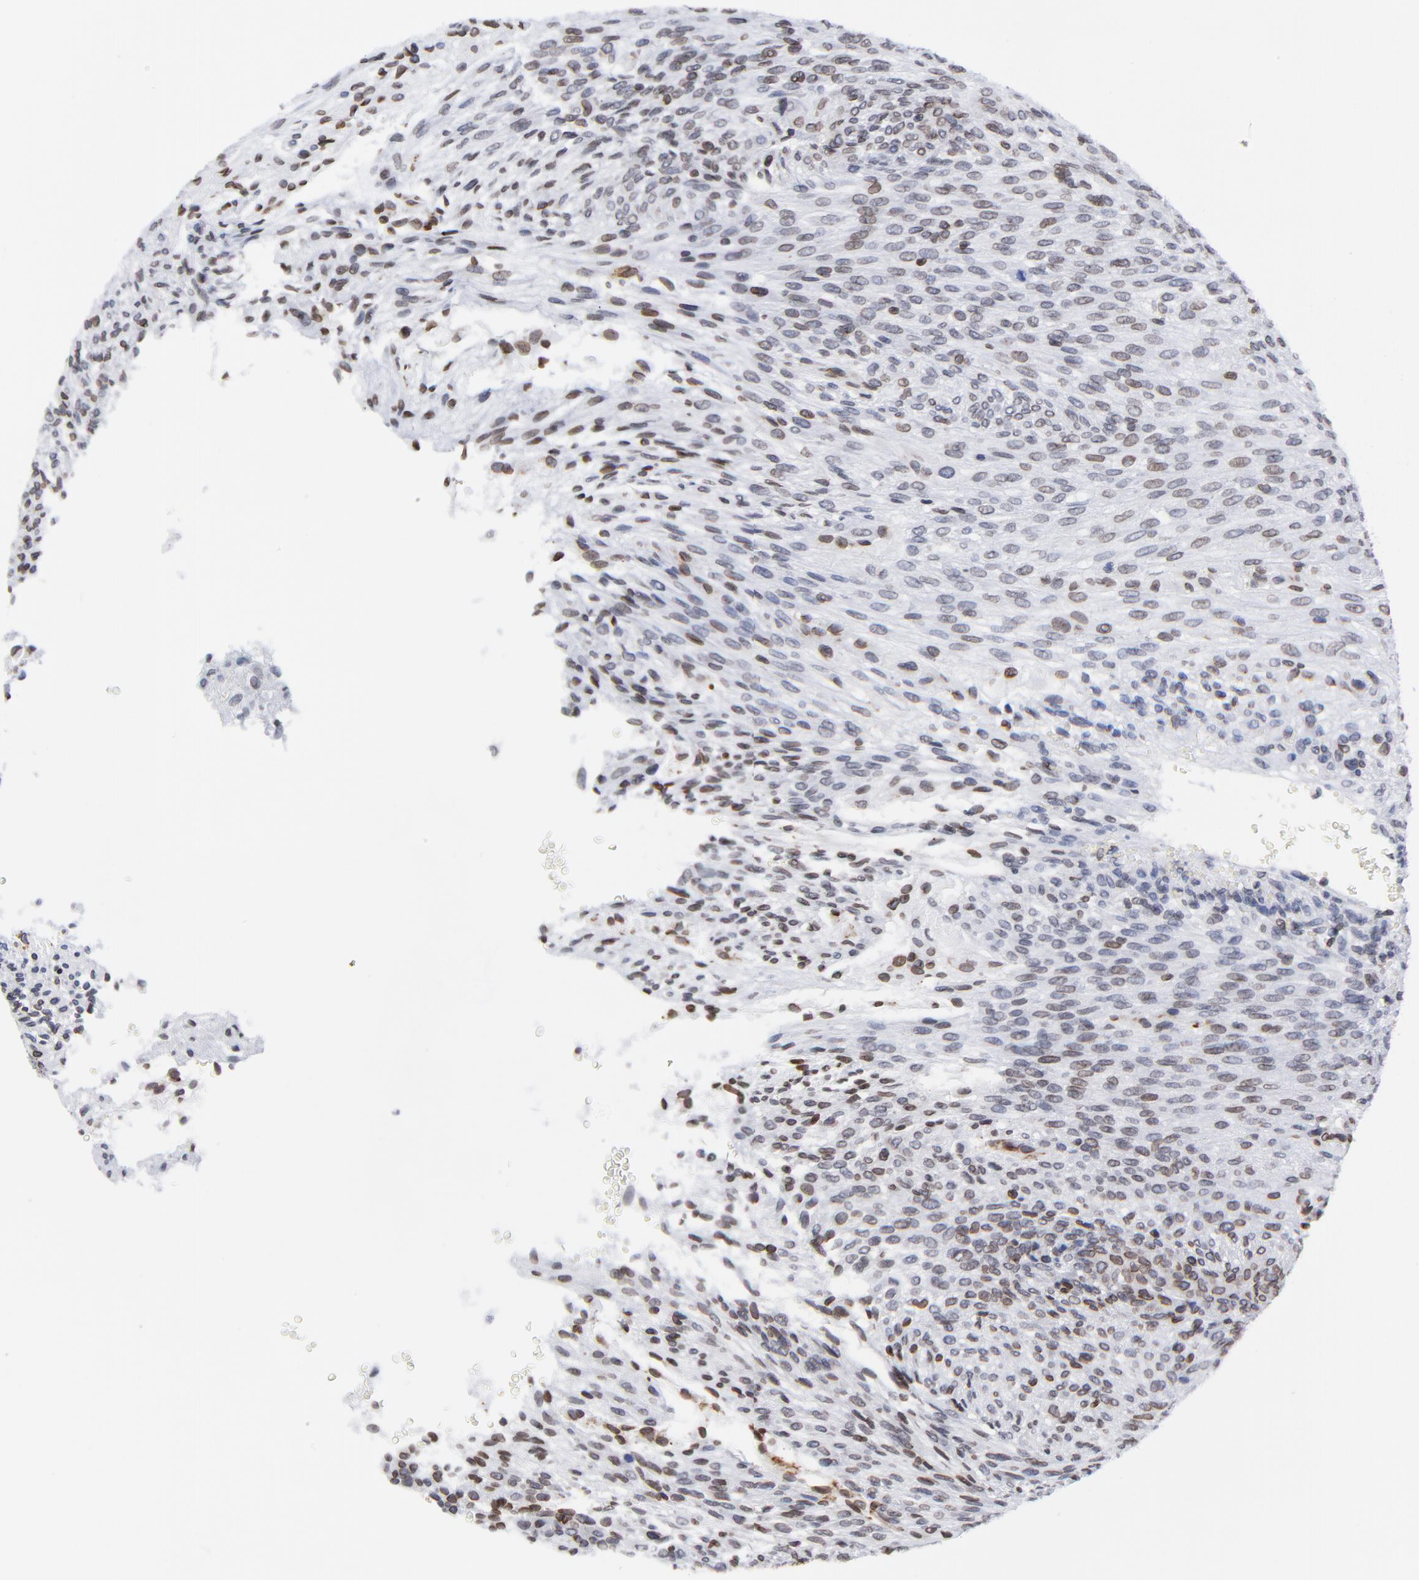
{"staining": {"intensity": "moderate", "quantity": "25%-75%", "location": "cytoplasmic/membranous,nuclear"}, "tissue": "glioma", "cell_type": "Tumor cells", "image_type": "cancer", "snomed": [{"axis": "morphology", "description": "Glioma, malignant, High grade"}, {"axis": "topography", "description": "Cerebral cortex"}], "caption": "Moderate cytoplasmic/membranous and nuclear expression for a protein is present in approximately 25%-75% of tumor cells of glioma using immunohistochemistry.", "gene": "THAP7", "patient": {"sex": "female", "age": 55}}